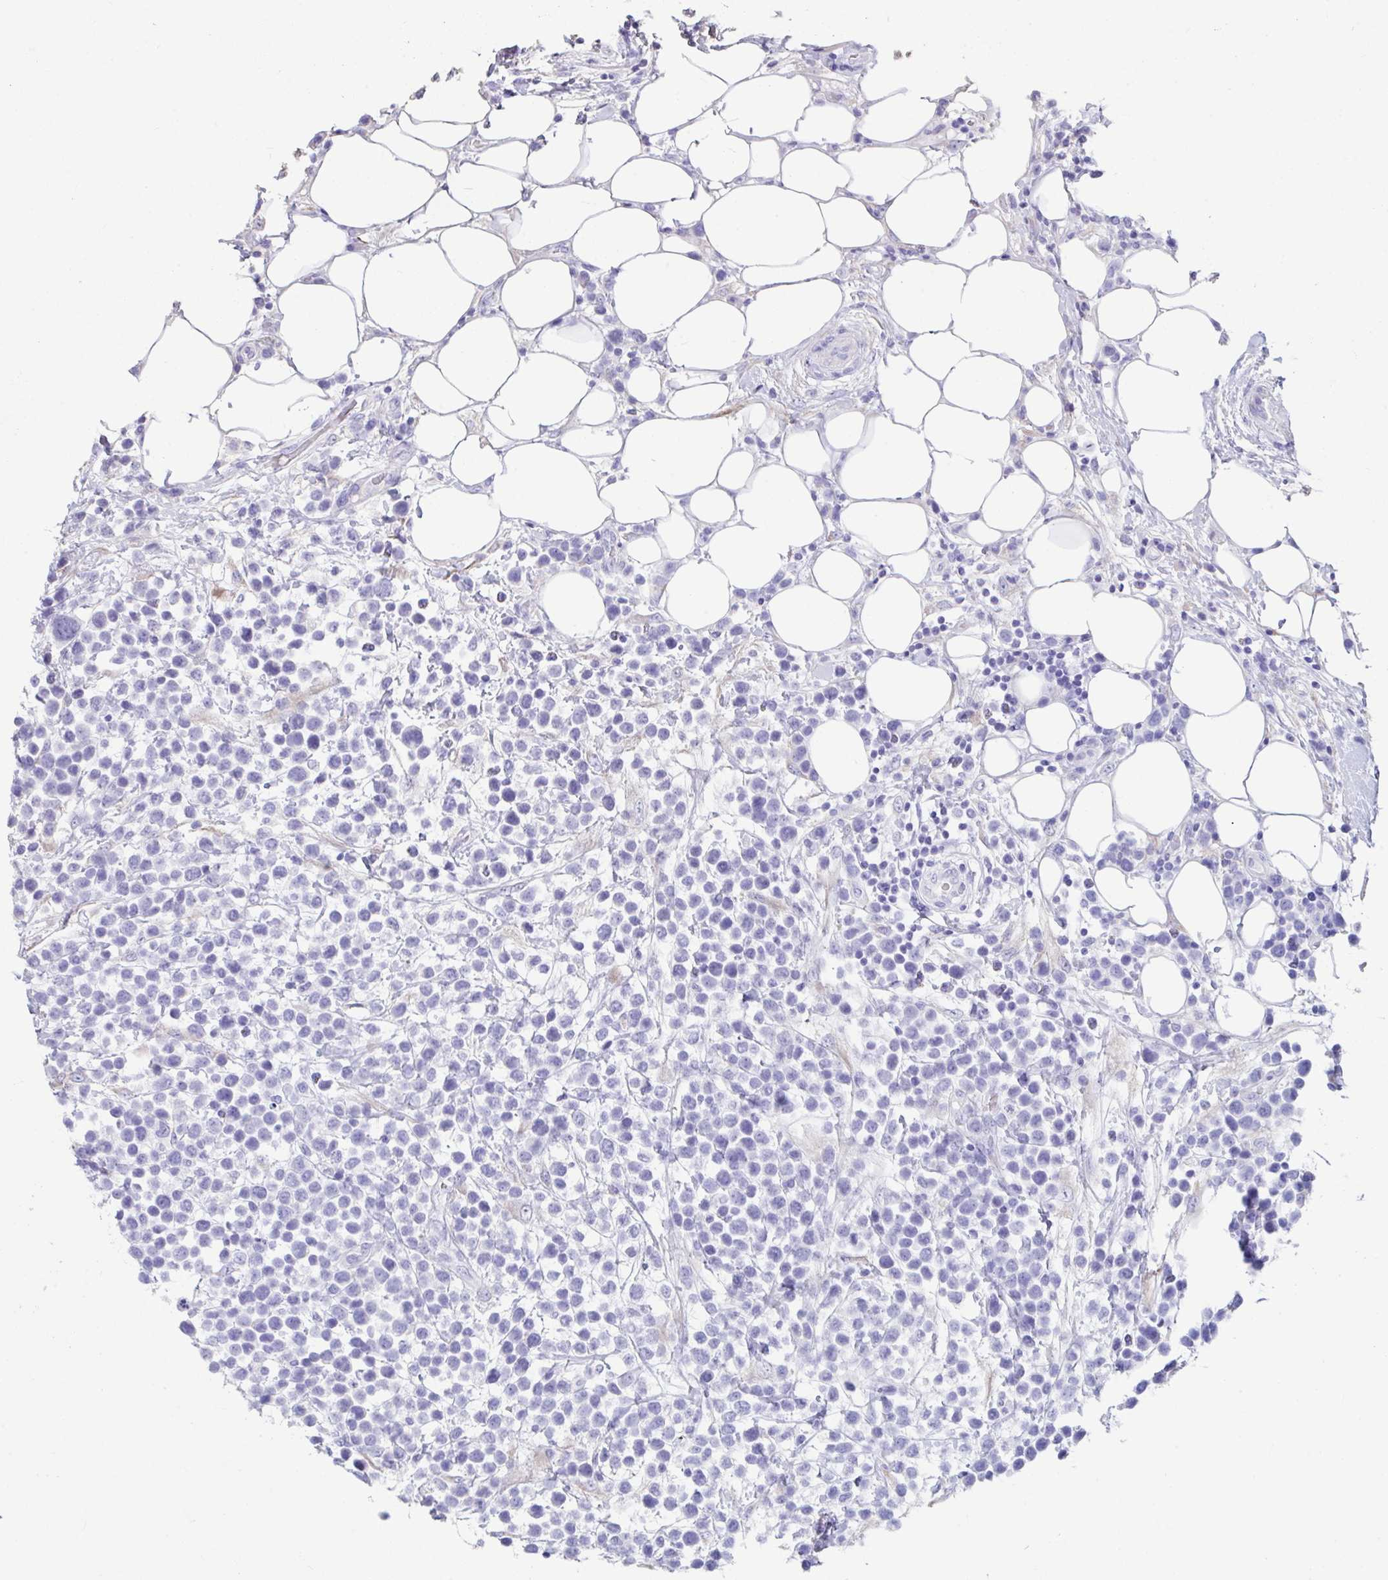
{"staining": {"intensity": "negative", "quantity": "none", "location": "none"}, "tissue": "lymphoma", "cell_type": "Tumor cells", "image_type": "cancer", "snomed": [{"axis": "morphology", "description": "Malignant lymphoma, non-Hodgkin's type, Low grade"}, {"axis": "topography", "description": "Lymph node"}], "caption": "Image shows no significant protein positivity in tumor cells of lymphoma.", "gene": "TNNC1", "patient": {"sex": "male", "age": 60}}